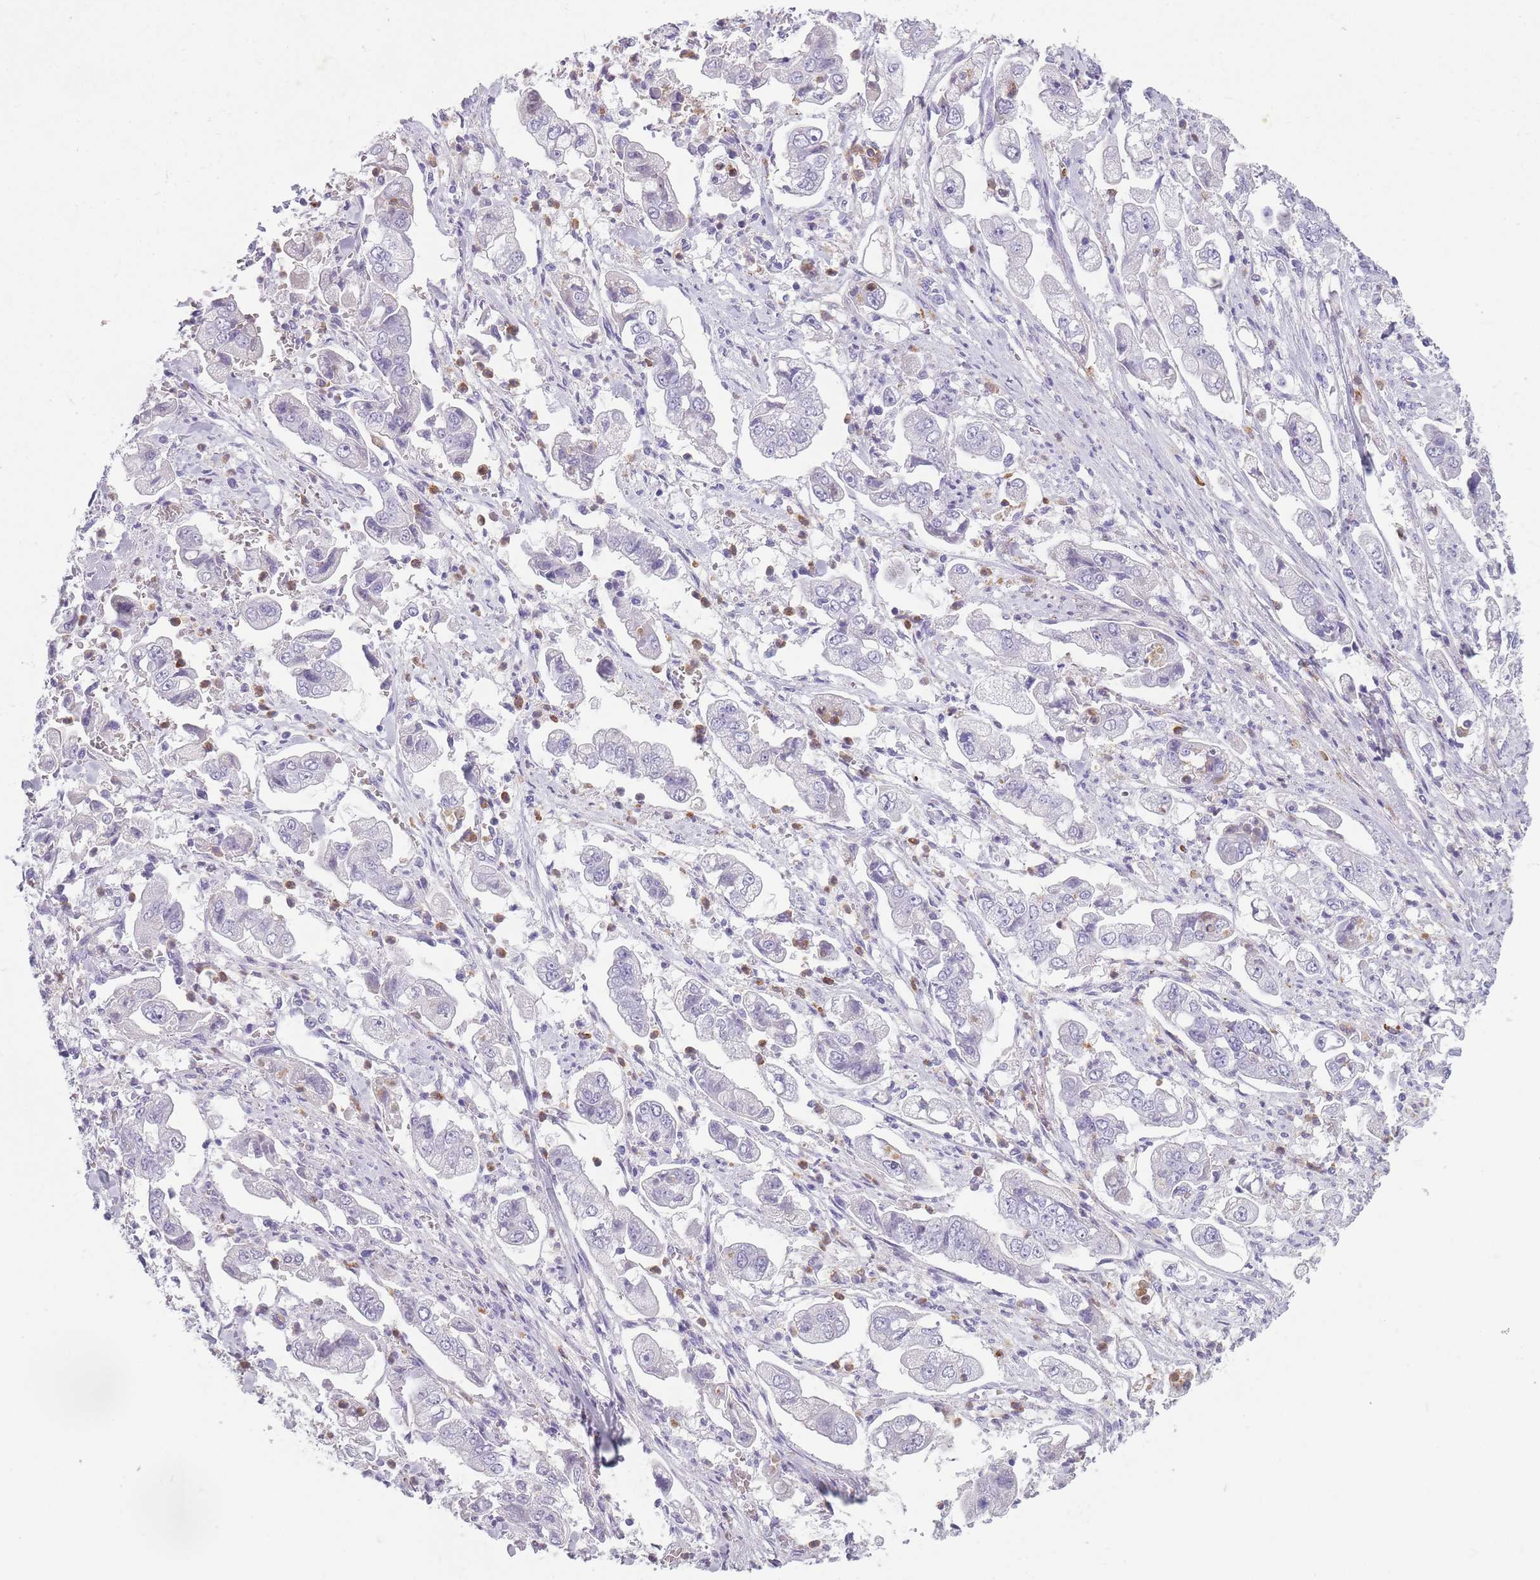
{"staining": {"intensity": "negative", "quantity": "none", "location": "none"}, "tissue": "stomach cancer", "cell_type": "Tumor cells", "image_type": "cancer", "snomed": [{"axis": "morphology", "description": "Adenocarcinoma, NOS"}, {"axis": "topography", "description": "Stomach"}], "caption": "Immunohistochemistry of human stomach cancer (adenocarcinoma) exhibits no staining in tumor cells.", "gene": "CR1L", "patient": {"sex": "male", "age": 62}}